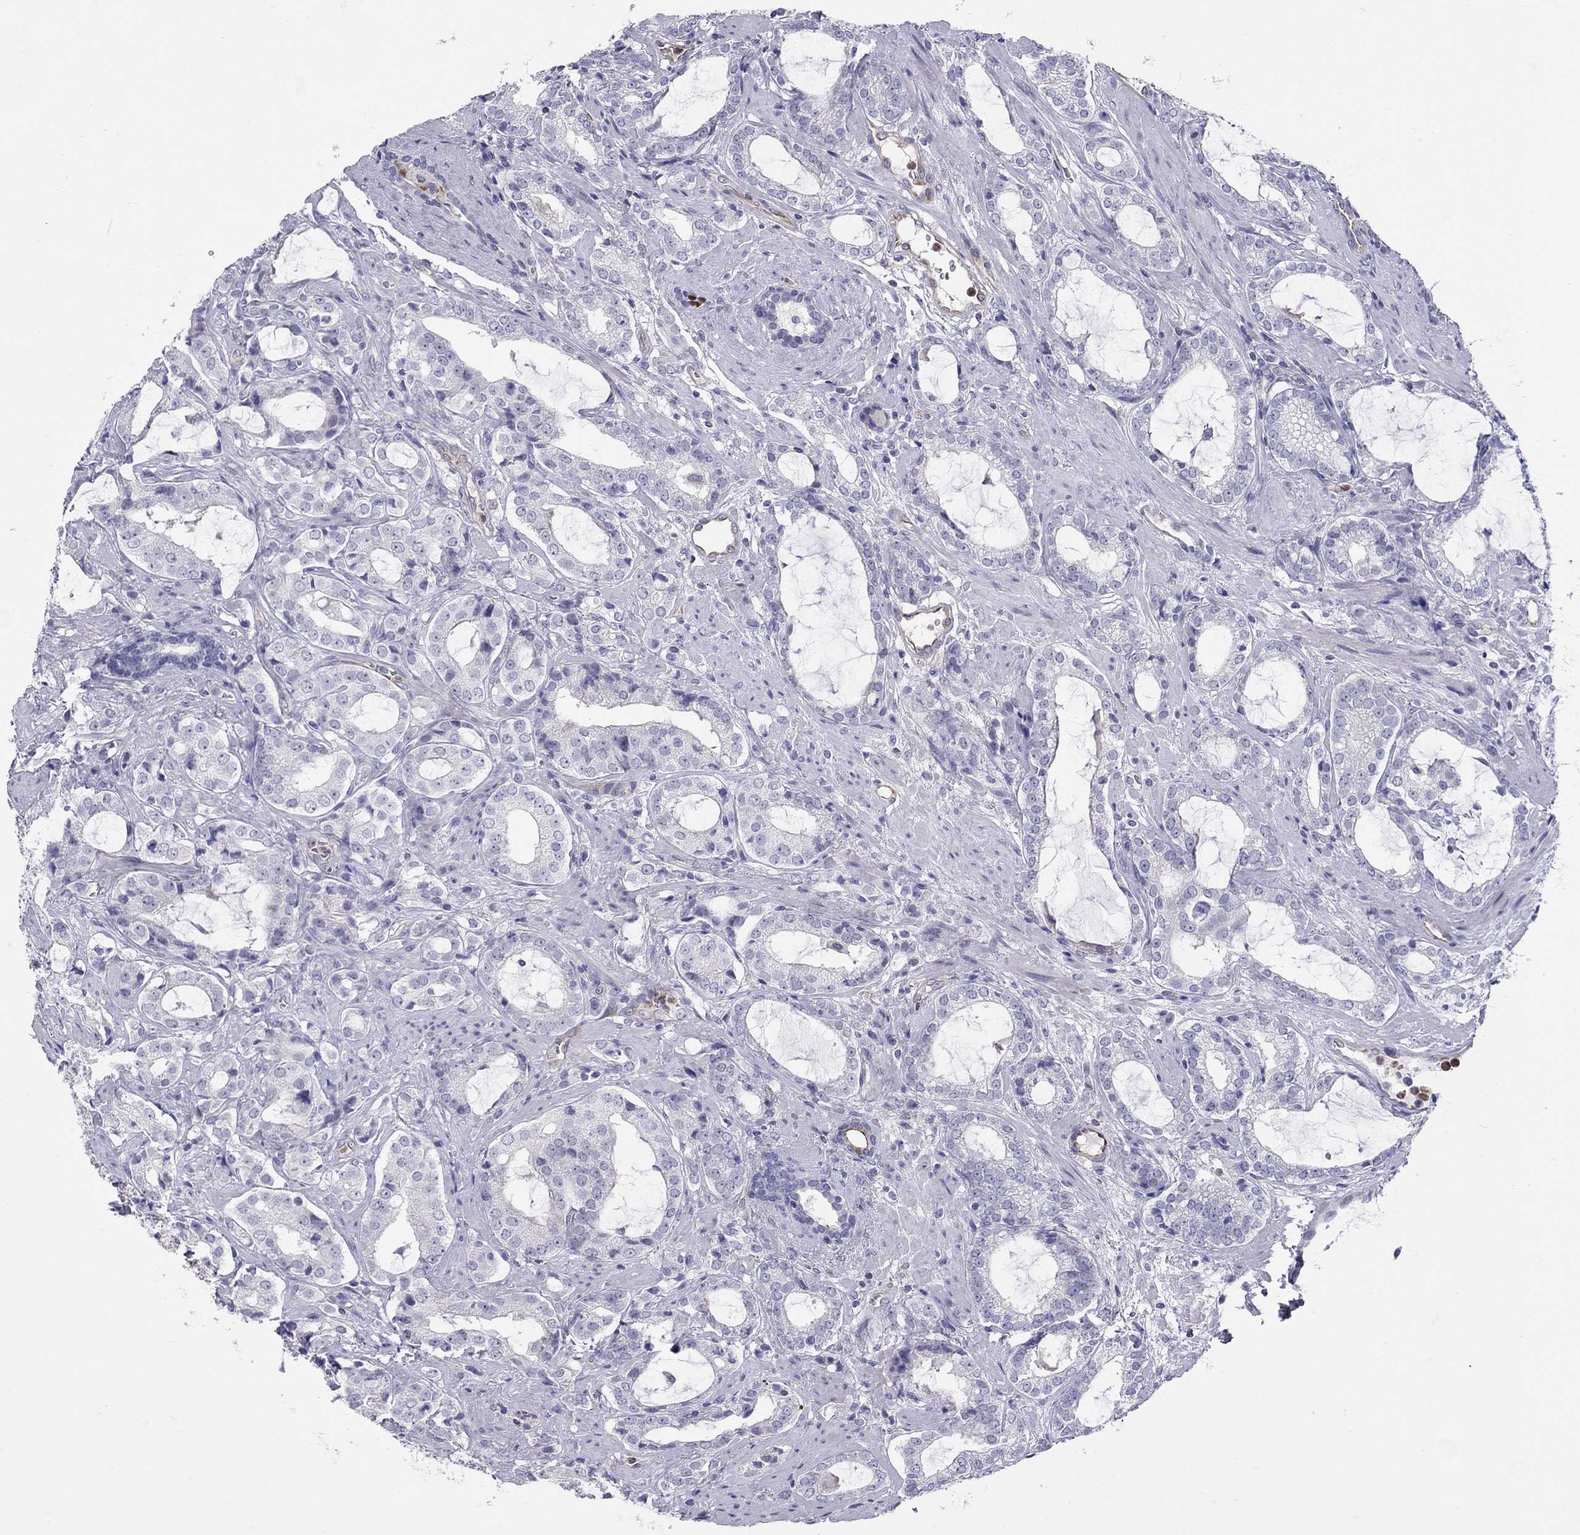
{"staining": {"intensity": "negative", "quantity": "none", "location": "none"}, "tissue": "prostate cancer", "cell_type": "Tumor cells", "image_type": "cancer", "snomed": [{"axis": "morphology", "description": "Adenocarcinoma, NOS"}, {"axis": "topography", "description": "Prostate"}], "caption": "Micrograph shows no protein expression in tumor cells of adenocarcinoma (prostate) tissue.", "gene": "SPINT4", "patient": {"sex": "male", "age": 66}}